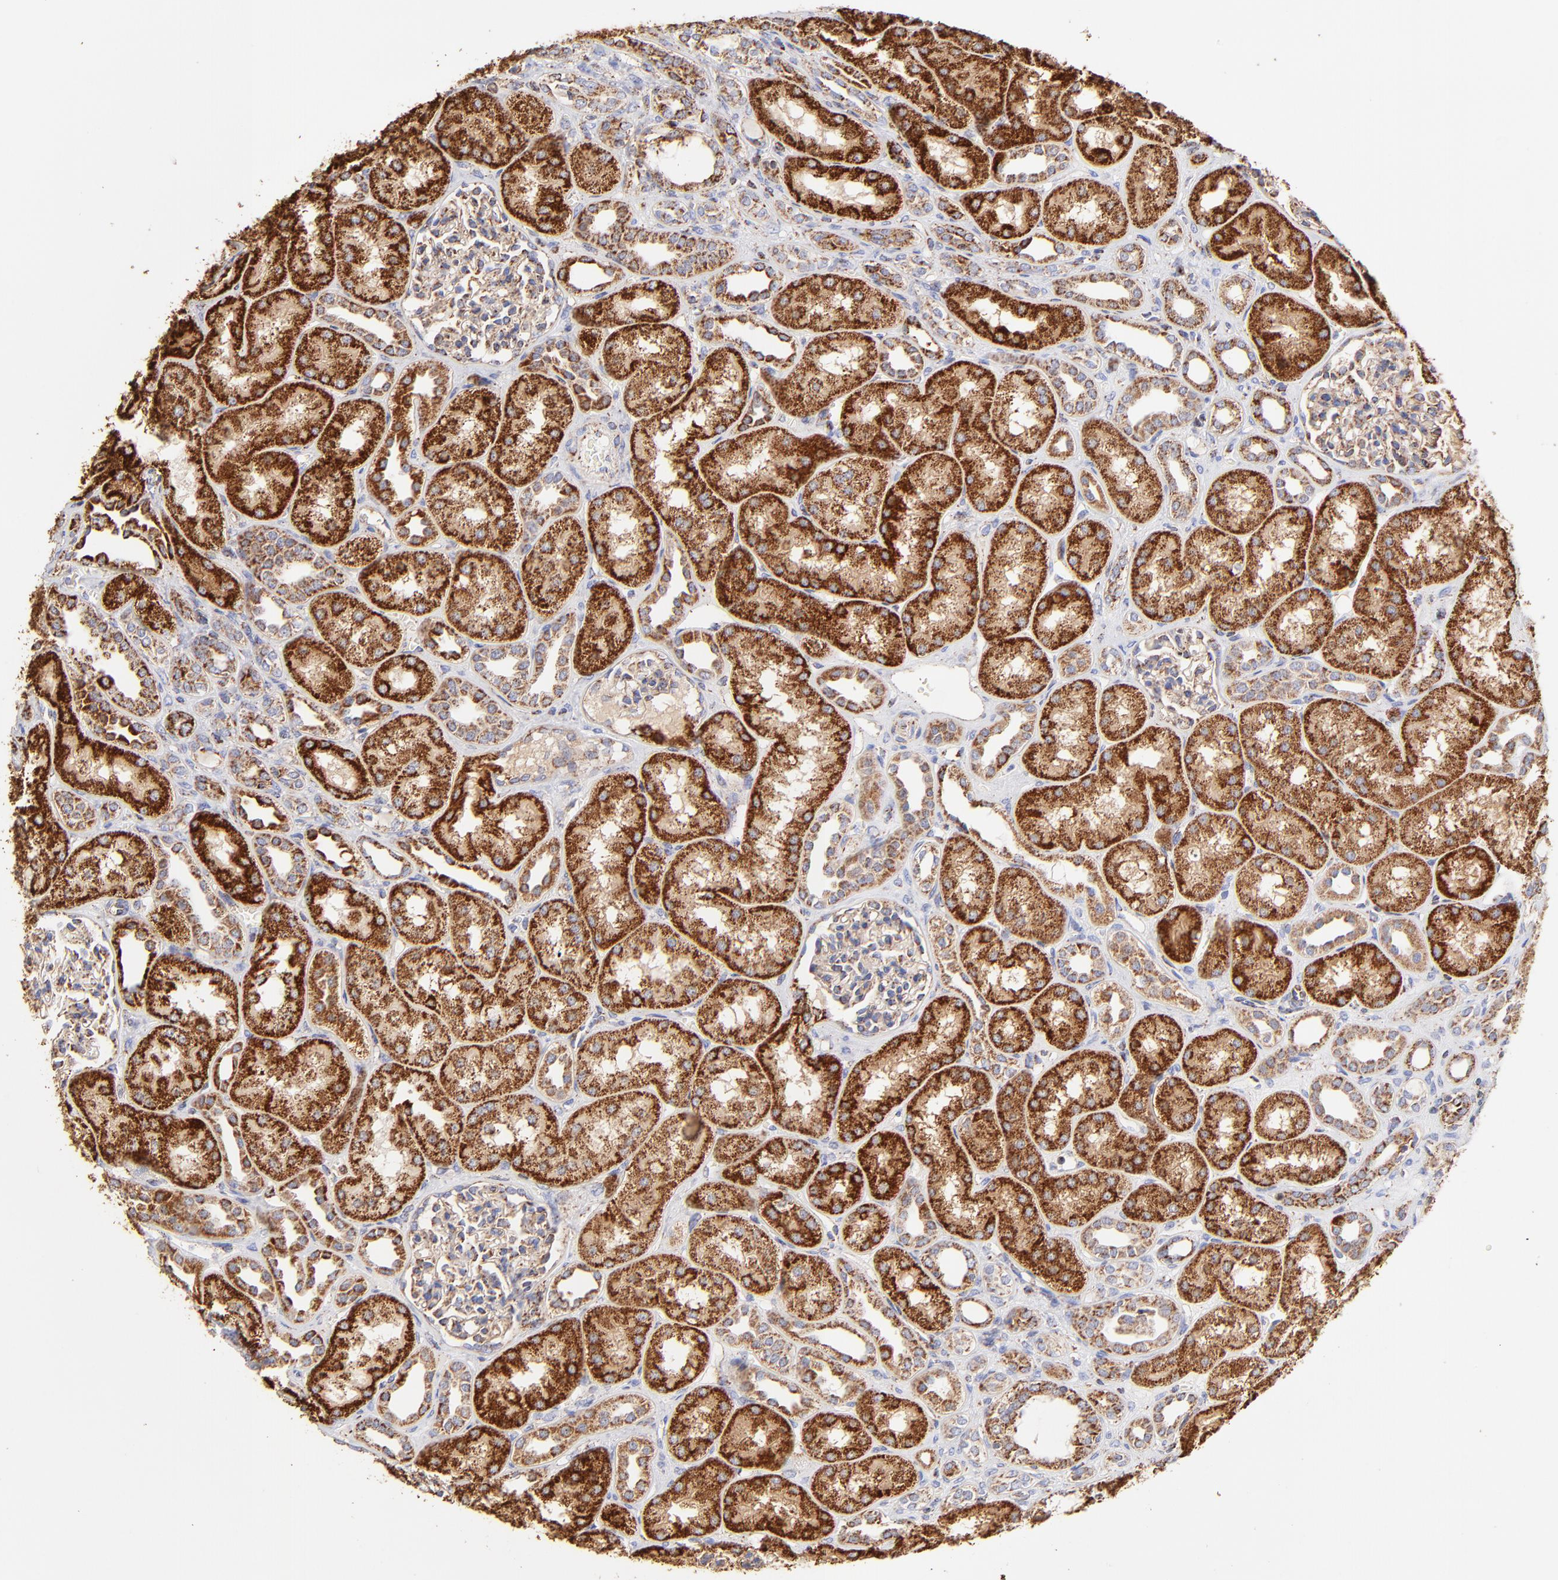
{"staining": {"intensity": "negative", "quantity": "none", "location": "none"}, "tissue": "kidney", "cell_type": "Cells in glomeruli", "image_type": "normal", "snomed": [{"axis": "morphology", "description": "Normal tissue, NOS"}, {"axis": "topography", "description": "Kidney"}], "caption": "Benign kidney was stained to show a protein in brown. There is no significant staining in cells in glomeruli.", "gene": "ECH1", "patient": {"sex": "male", "age": 7}}